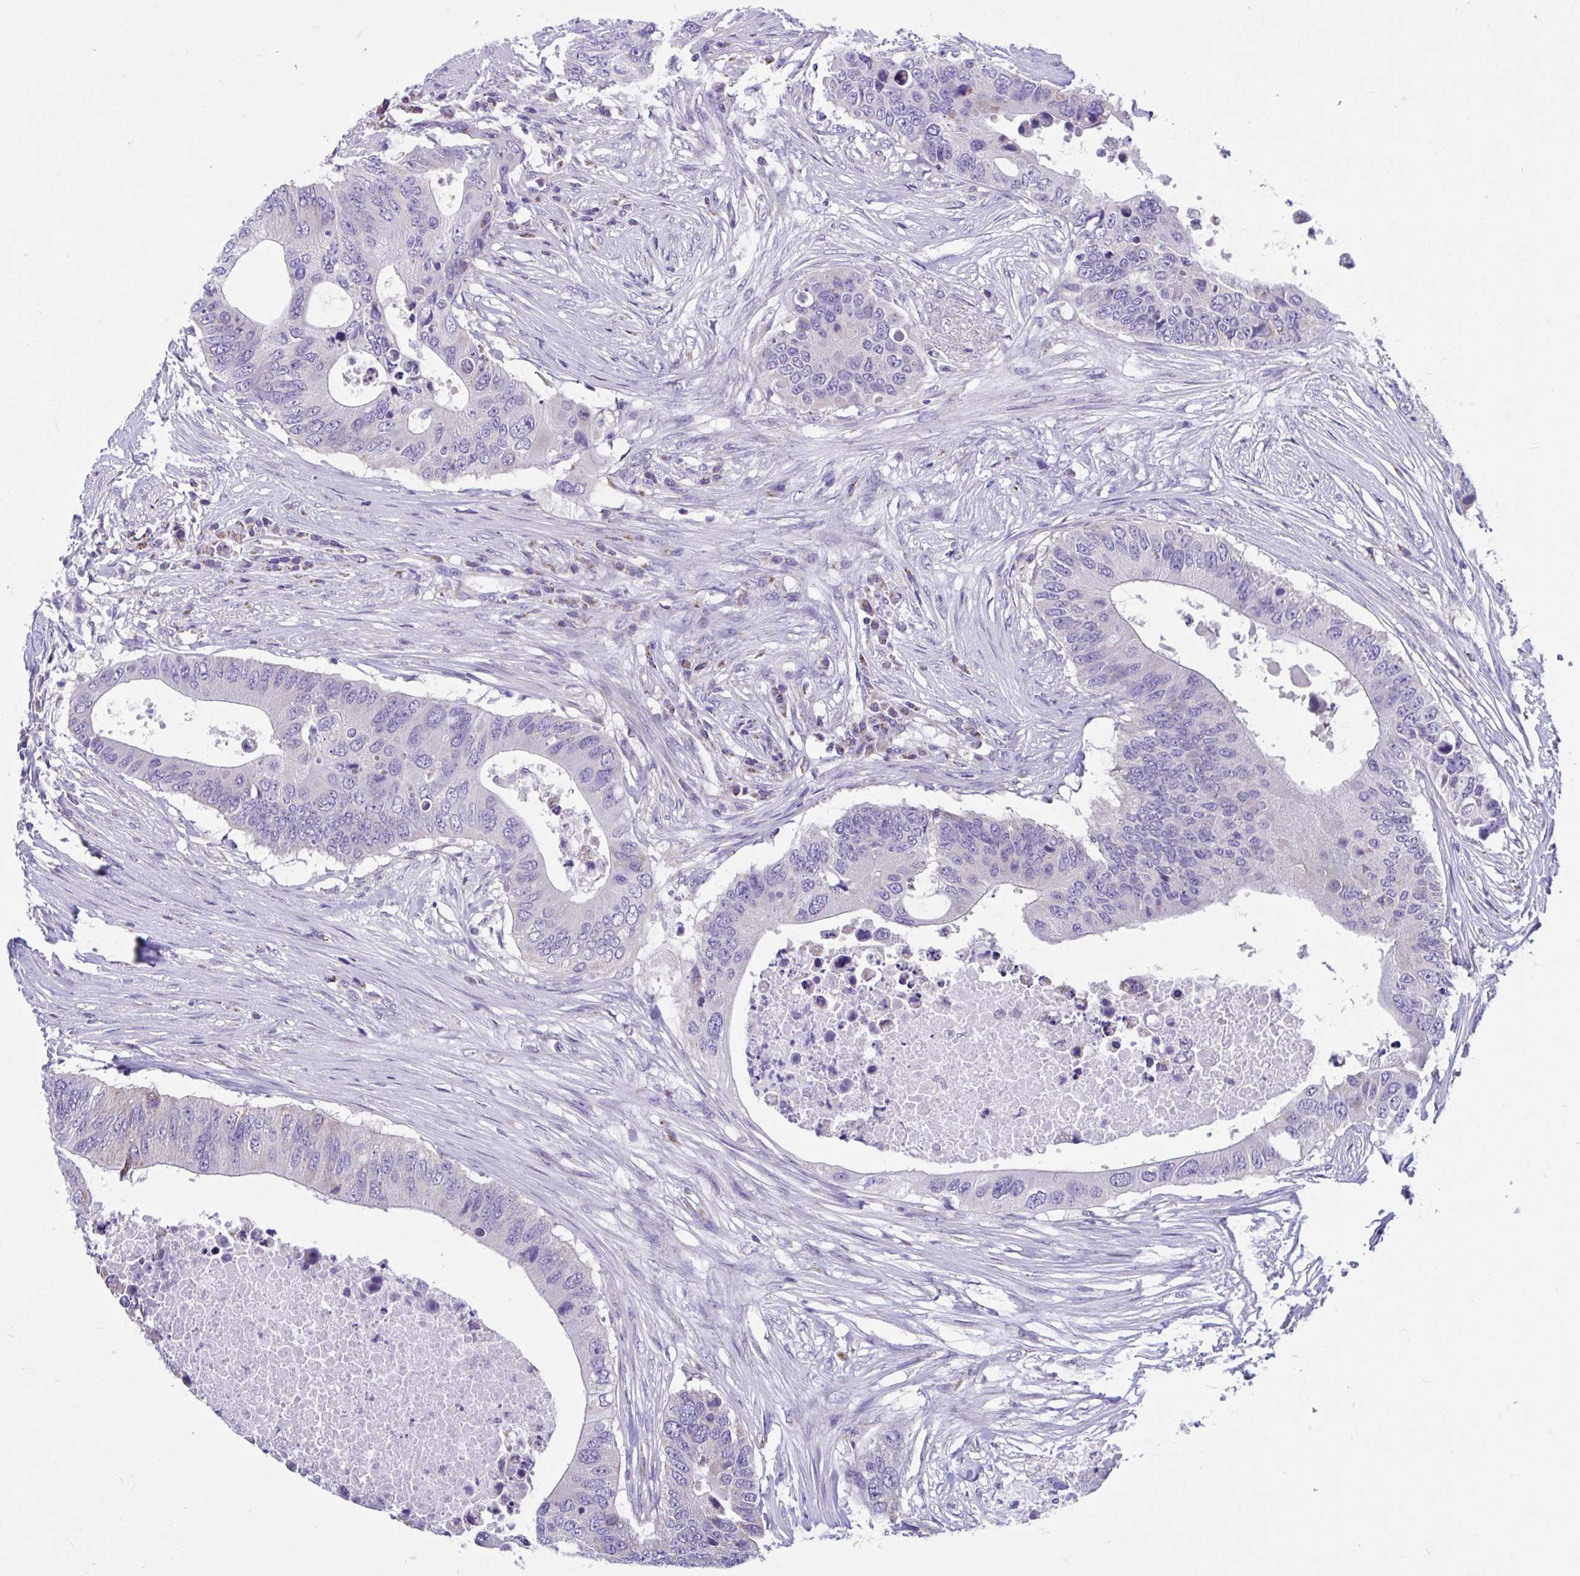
{"staining": {"intensity": "negative", "quantity": "none", "location": "none"}, "tissue": "colorectal cancer", "cell_type": "Tumor cells", "image_type": "cancer", "snomed": [{"axis": "morphology", "description": "Adenocarcinoma, NOS"}, {"axis": "topography", "description": "Colon"}], "caption": "Immunohistochemistry photomicrograph of neoplastic tissue: colorectal adenocarcinoma stained with DAB reveals no significant protein positivity in tumor cells.", "gene": "OR13A1", "patient": {"sex": "male", "age": 71}}